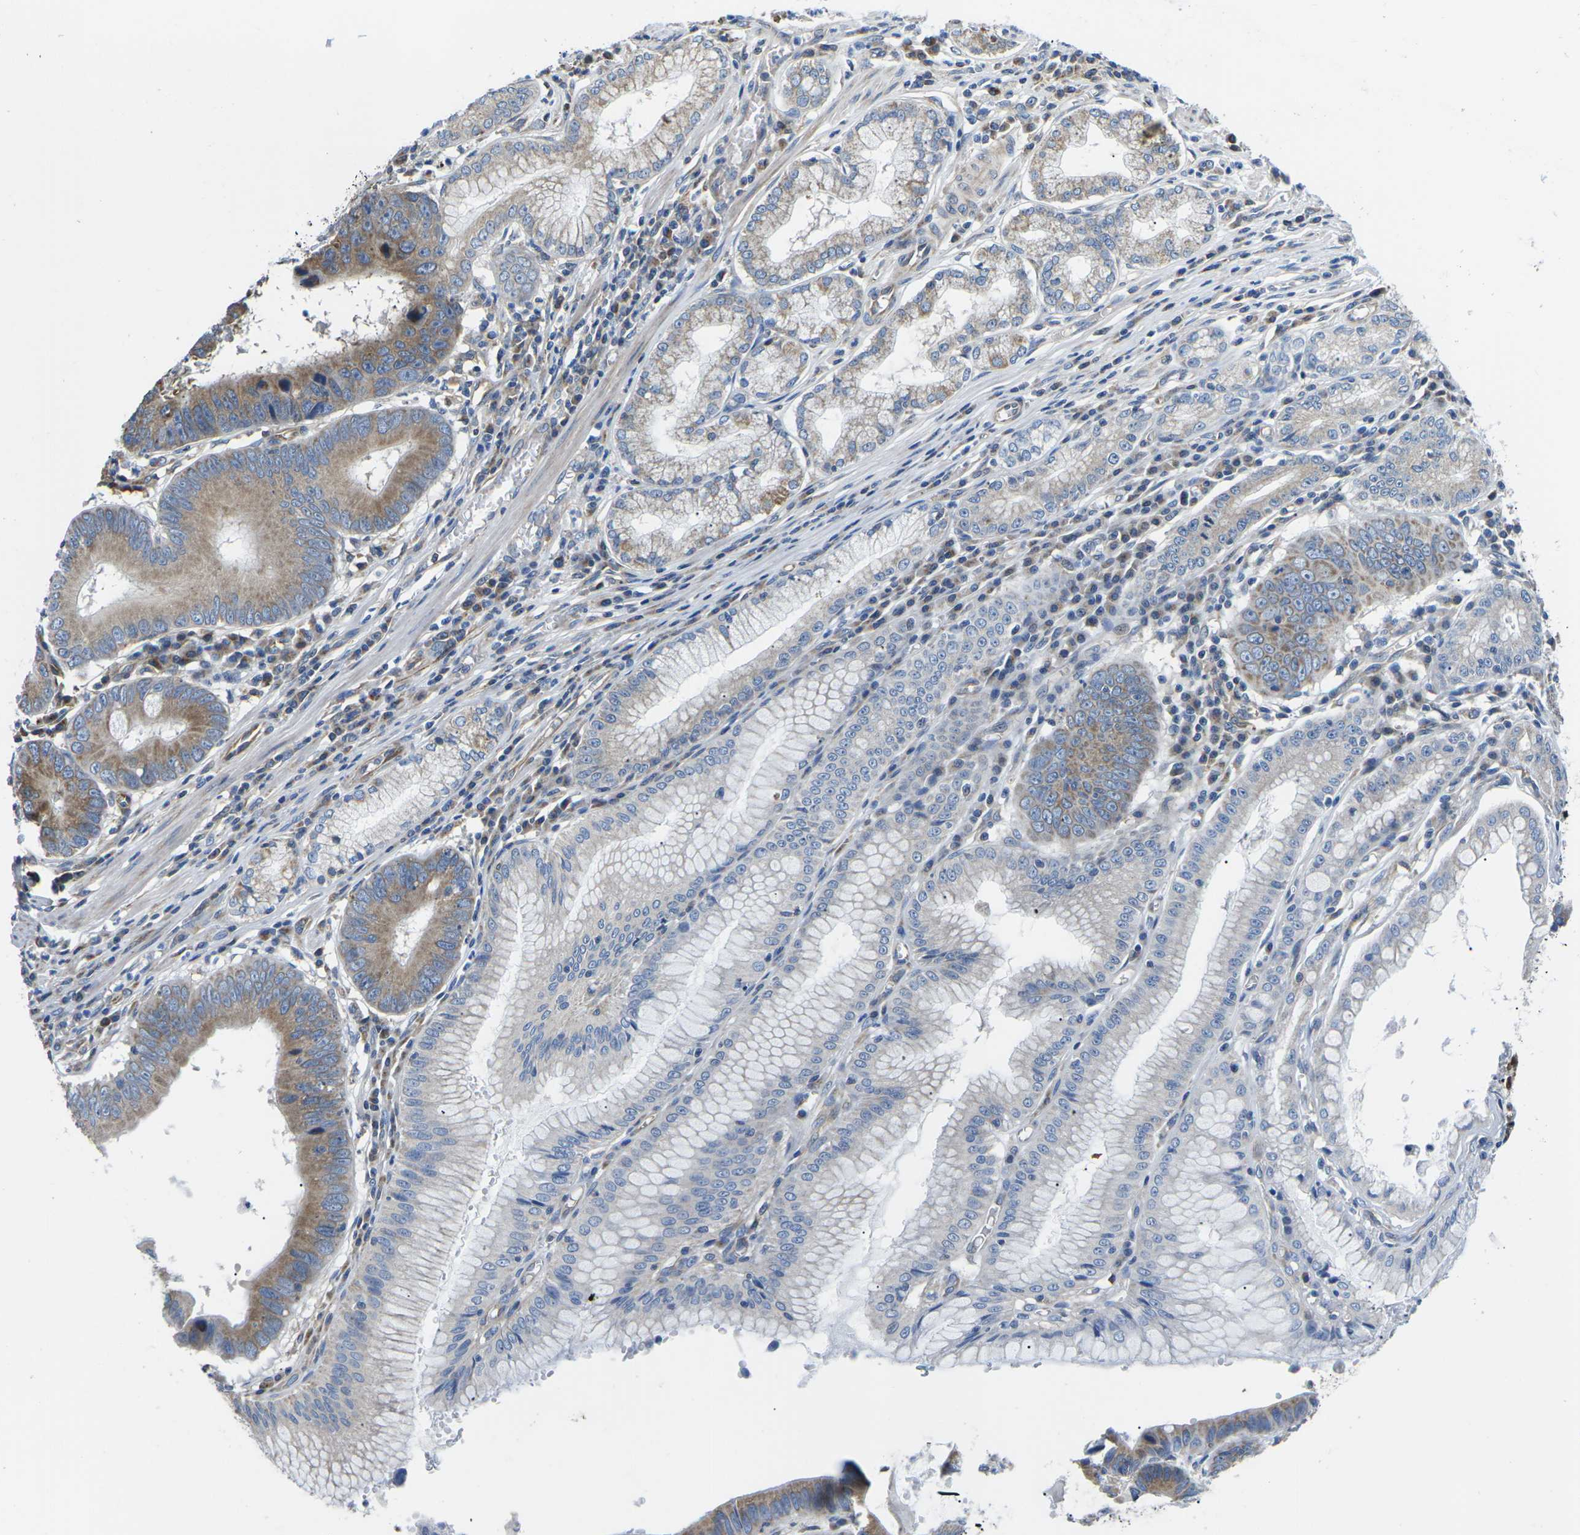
{"staining": {"intensity": "moderate", "quantity": "25%-75%", "location": "cytoplasmic/membranous"}, "tissue": "stomach cancer", "cell_type": "Tumor cells", "image_type": "cancer", "snomed": [{"axis": "morphology", "description": "Adenocarcinoma, NOS"}, {"axis": "topography", "description": "Stomach"}], "caption": "Immunohistochemical staining of human stomach adenocarcinoma reveals moderate cytoplasmic/membranous protein positivity in about 25%-75% of tumor cells. (brown staining indicates protein expression, while blue staining denotes nuclei).", "gene": "TMEFF2", "patient": {"sex": "male", "age": 59}}